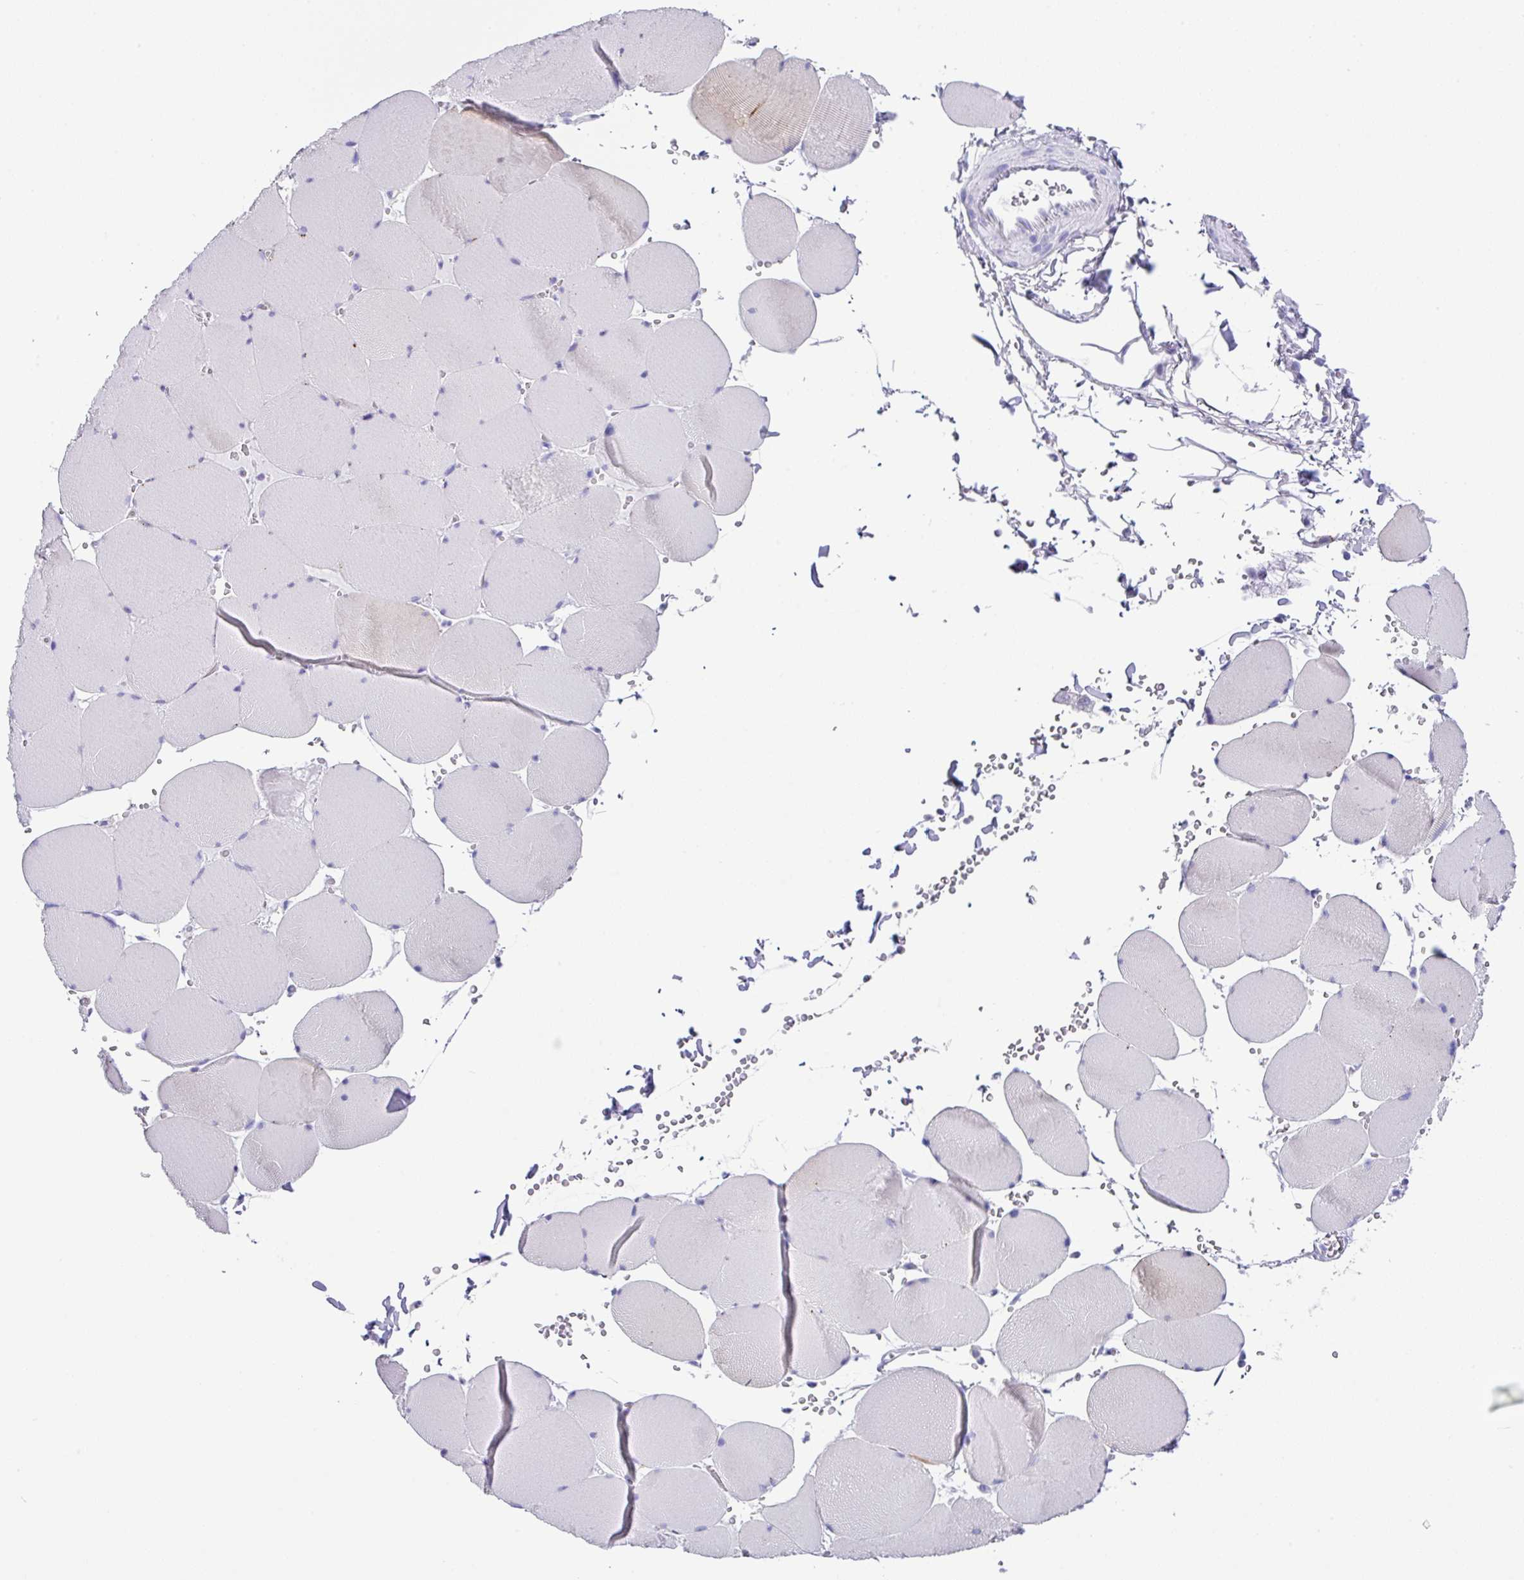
{"staining": {"intensity": "negative", "quantity": "none", "location": "none"}, "tissue": "skeletal muscle", "cell_type": "Myocytes", "image_type": "normal", "snomed": [{"axis": "morphology", "description": "Normal tissue, NOS"}, {"axis": "topography", "description": "Skeletal muscle"}, {"axis": "topography", "description": "Head-Neck"}], "caption": "IHC histopathology image of normal skeletal muscle stained for a protein (brown), which exhibits no expression in myocytes.", "gene": "ZG16", "patient": {"sex": "male", "age": 66}}